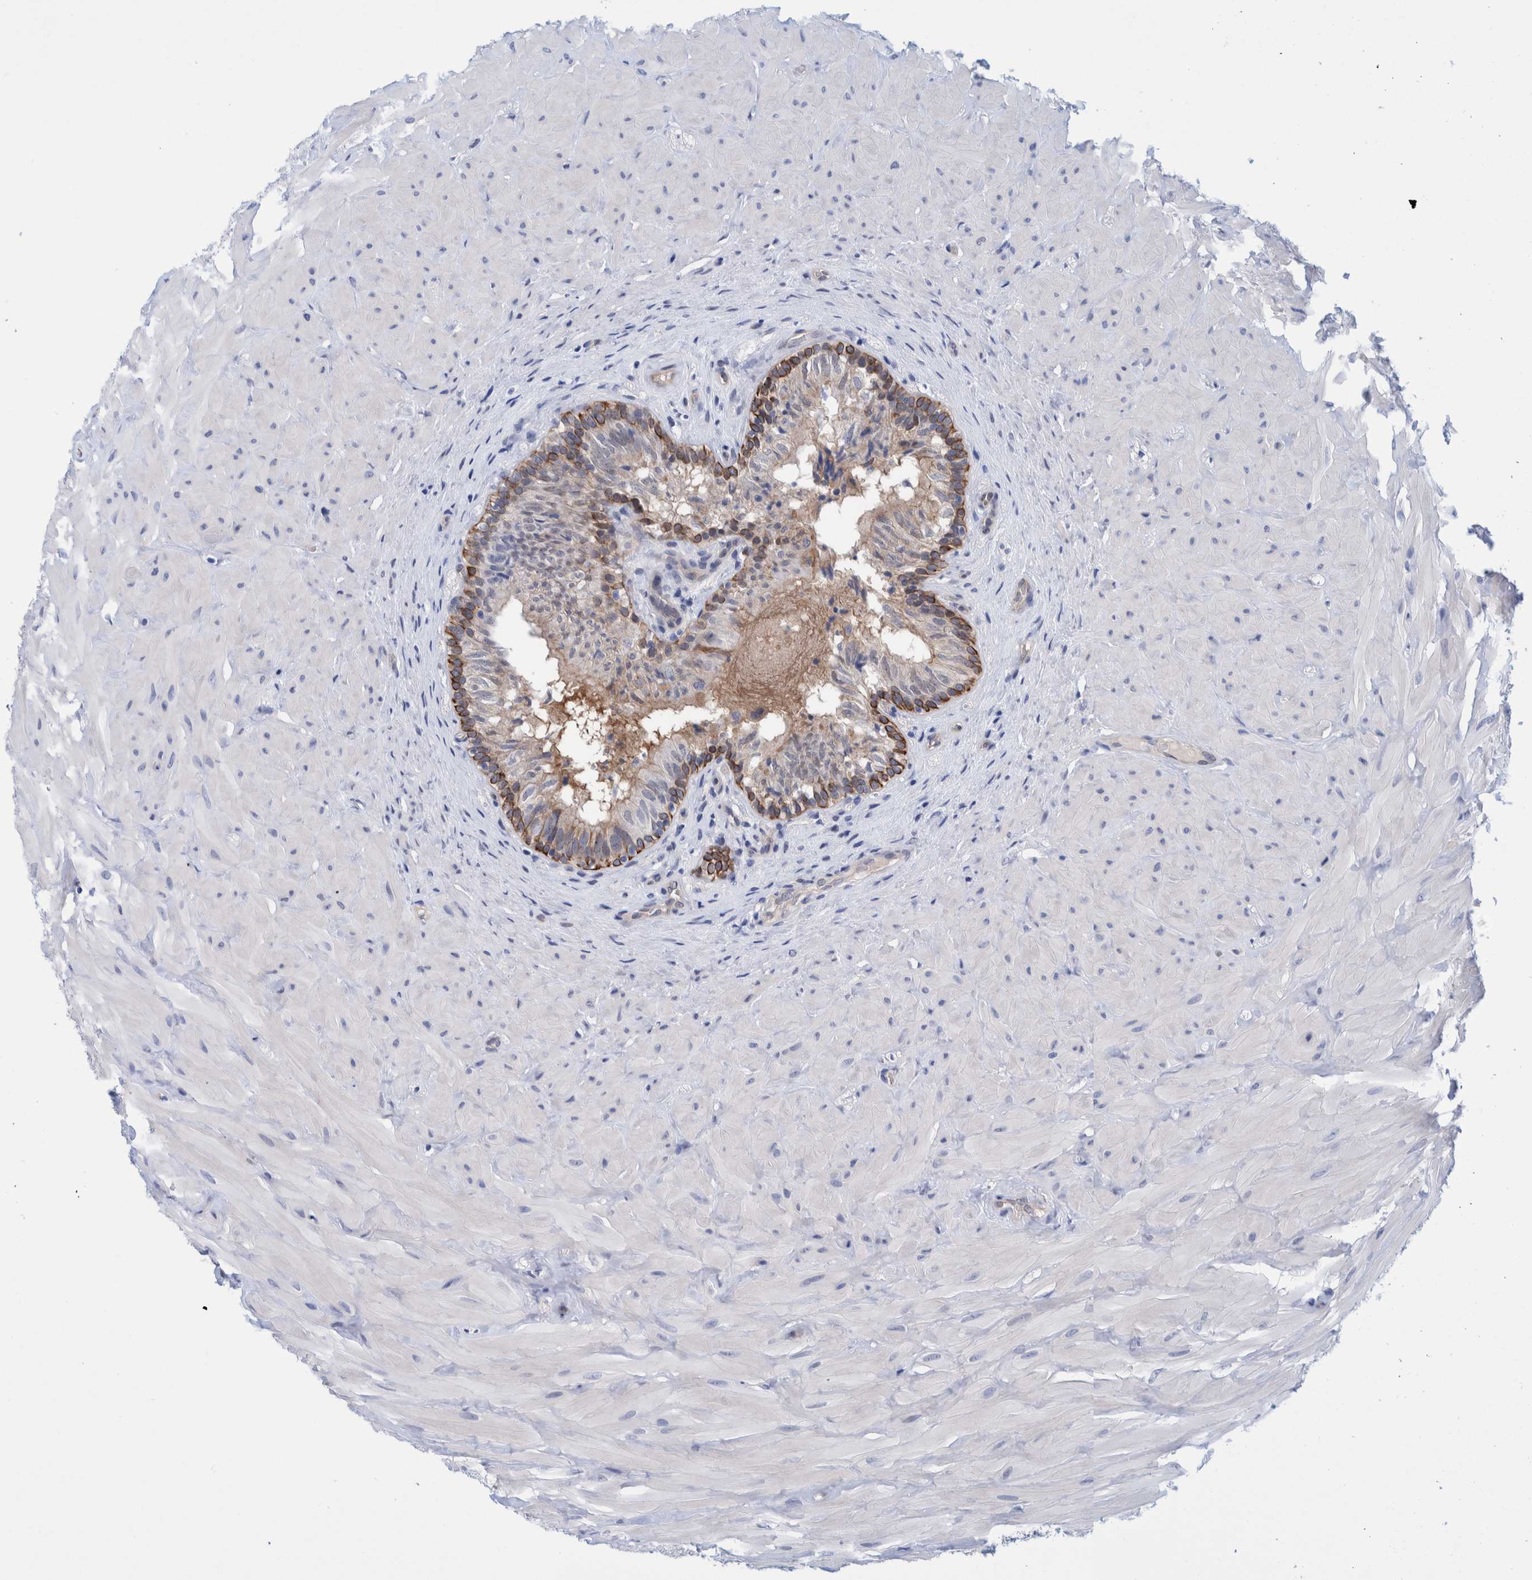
{"staining": {"intensity": "moderate", "quantity": "25%-75%", "location": "cytoplasmic/membranous"}, "tissue": "epididymis", "cell_type": "Glandular cells", "image_type": "normal", "snomed": [{"axis": "morphology", "description": "Normal tissue, NOS"}, {"axis": "topography", "description": "Soft tissue"}, {"axis": "topography", "description": "Epididymis"}], "caption": "Protein analysis of normal epididymis exhibits moderate cytoplasmic/membranous positivity in approximately 25%-75% of glandular cells. Ihc stains the protein in brown and the nuclei are stained blue.", "gene": "PFAS", "patient": {"sex": "male", "age": 26}}